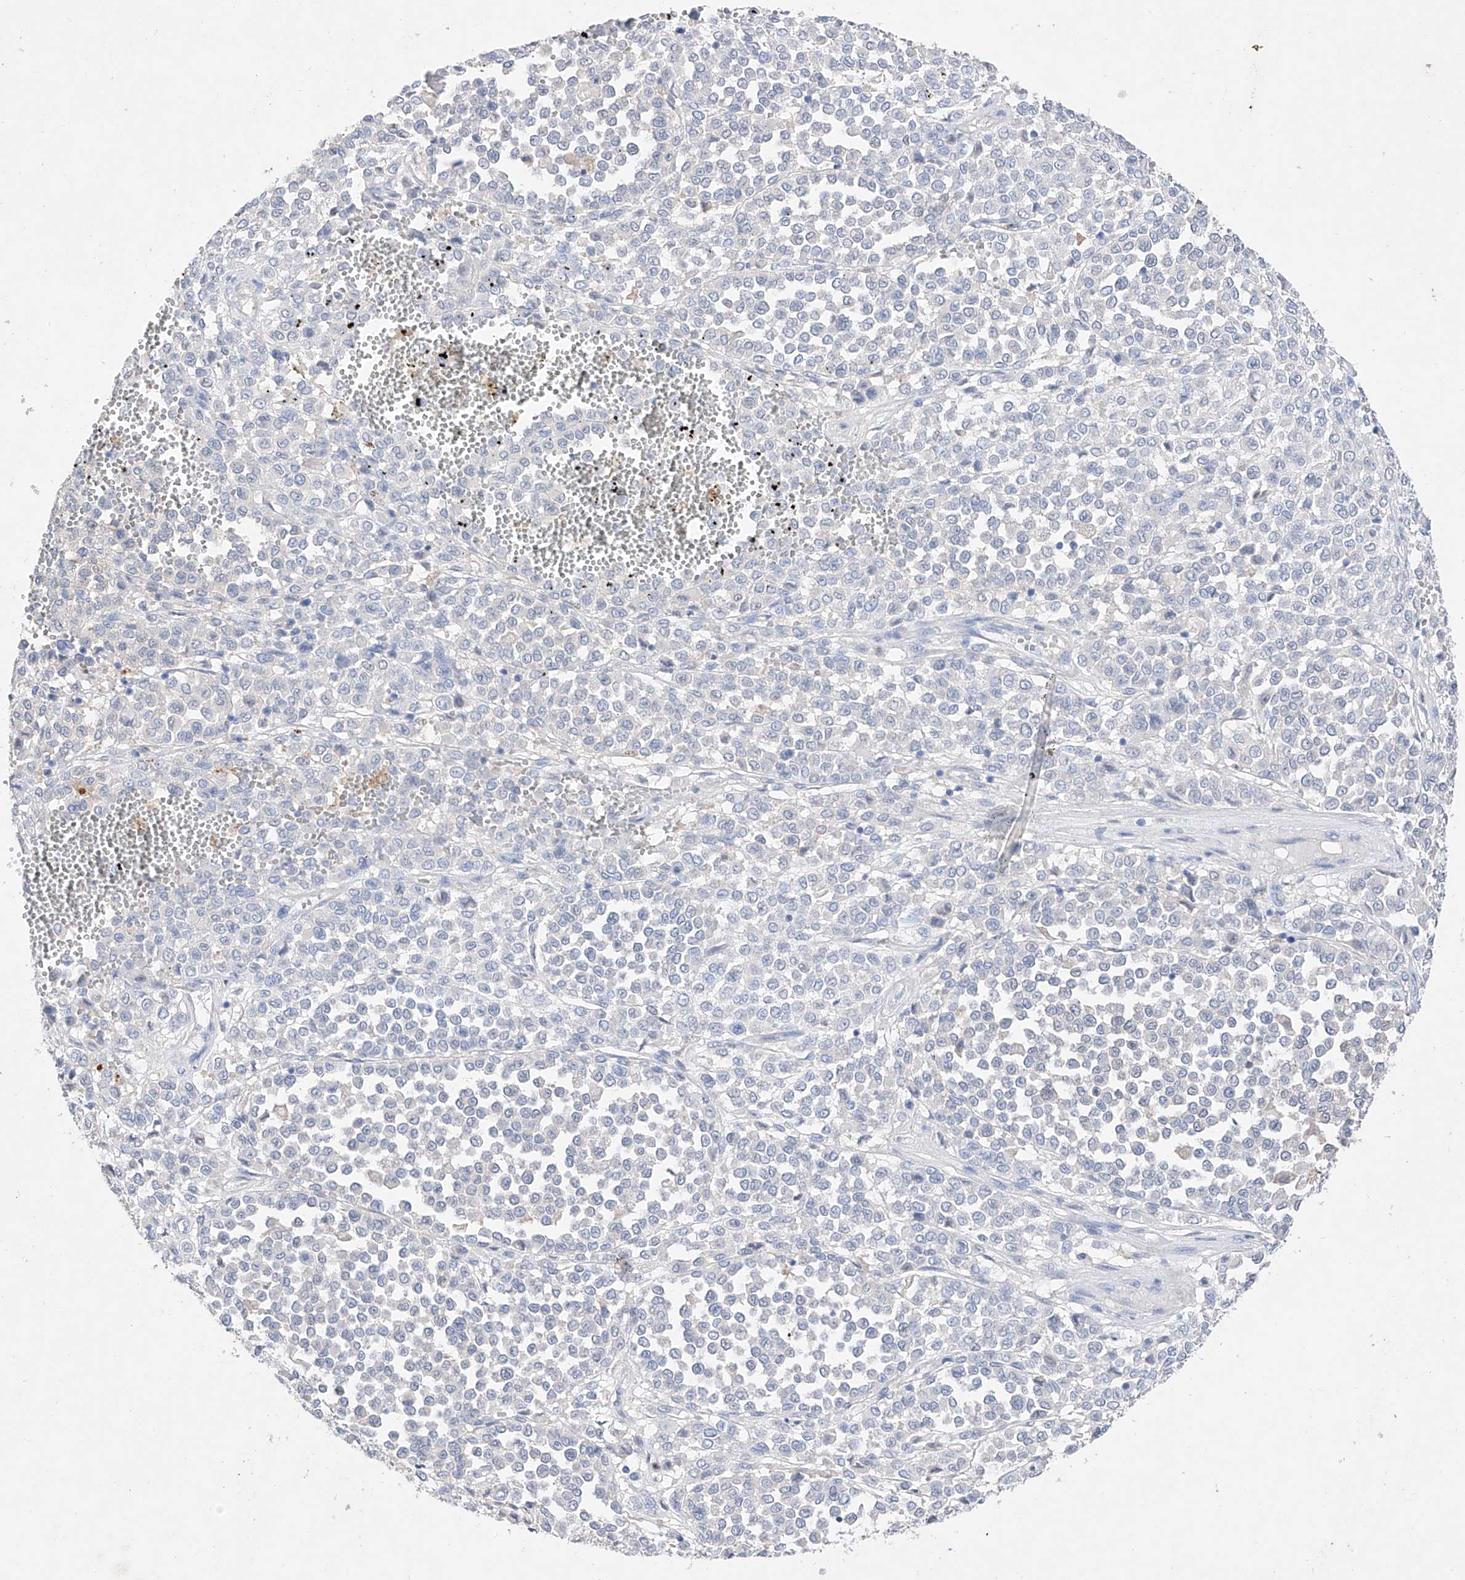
{"staining": {"intensity": "negative", "quantity": "none", "location": "none"}, "tissue": "melanoma", "cell_type": "Tumor cells", "image_type": "cancer", "snomed": [{"axis": "morphology", "description": "Malignant melanoma, Metastatic site"}, {"axis": "topography", "description": "Pancreas"}], "caption": "The image shows no significant expression in tumor cells of malignant melanoma (metastatic site).", "gene": "TM7SF2", "patient": {"sex": "female", "age": 30}}